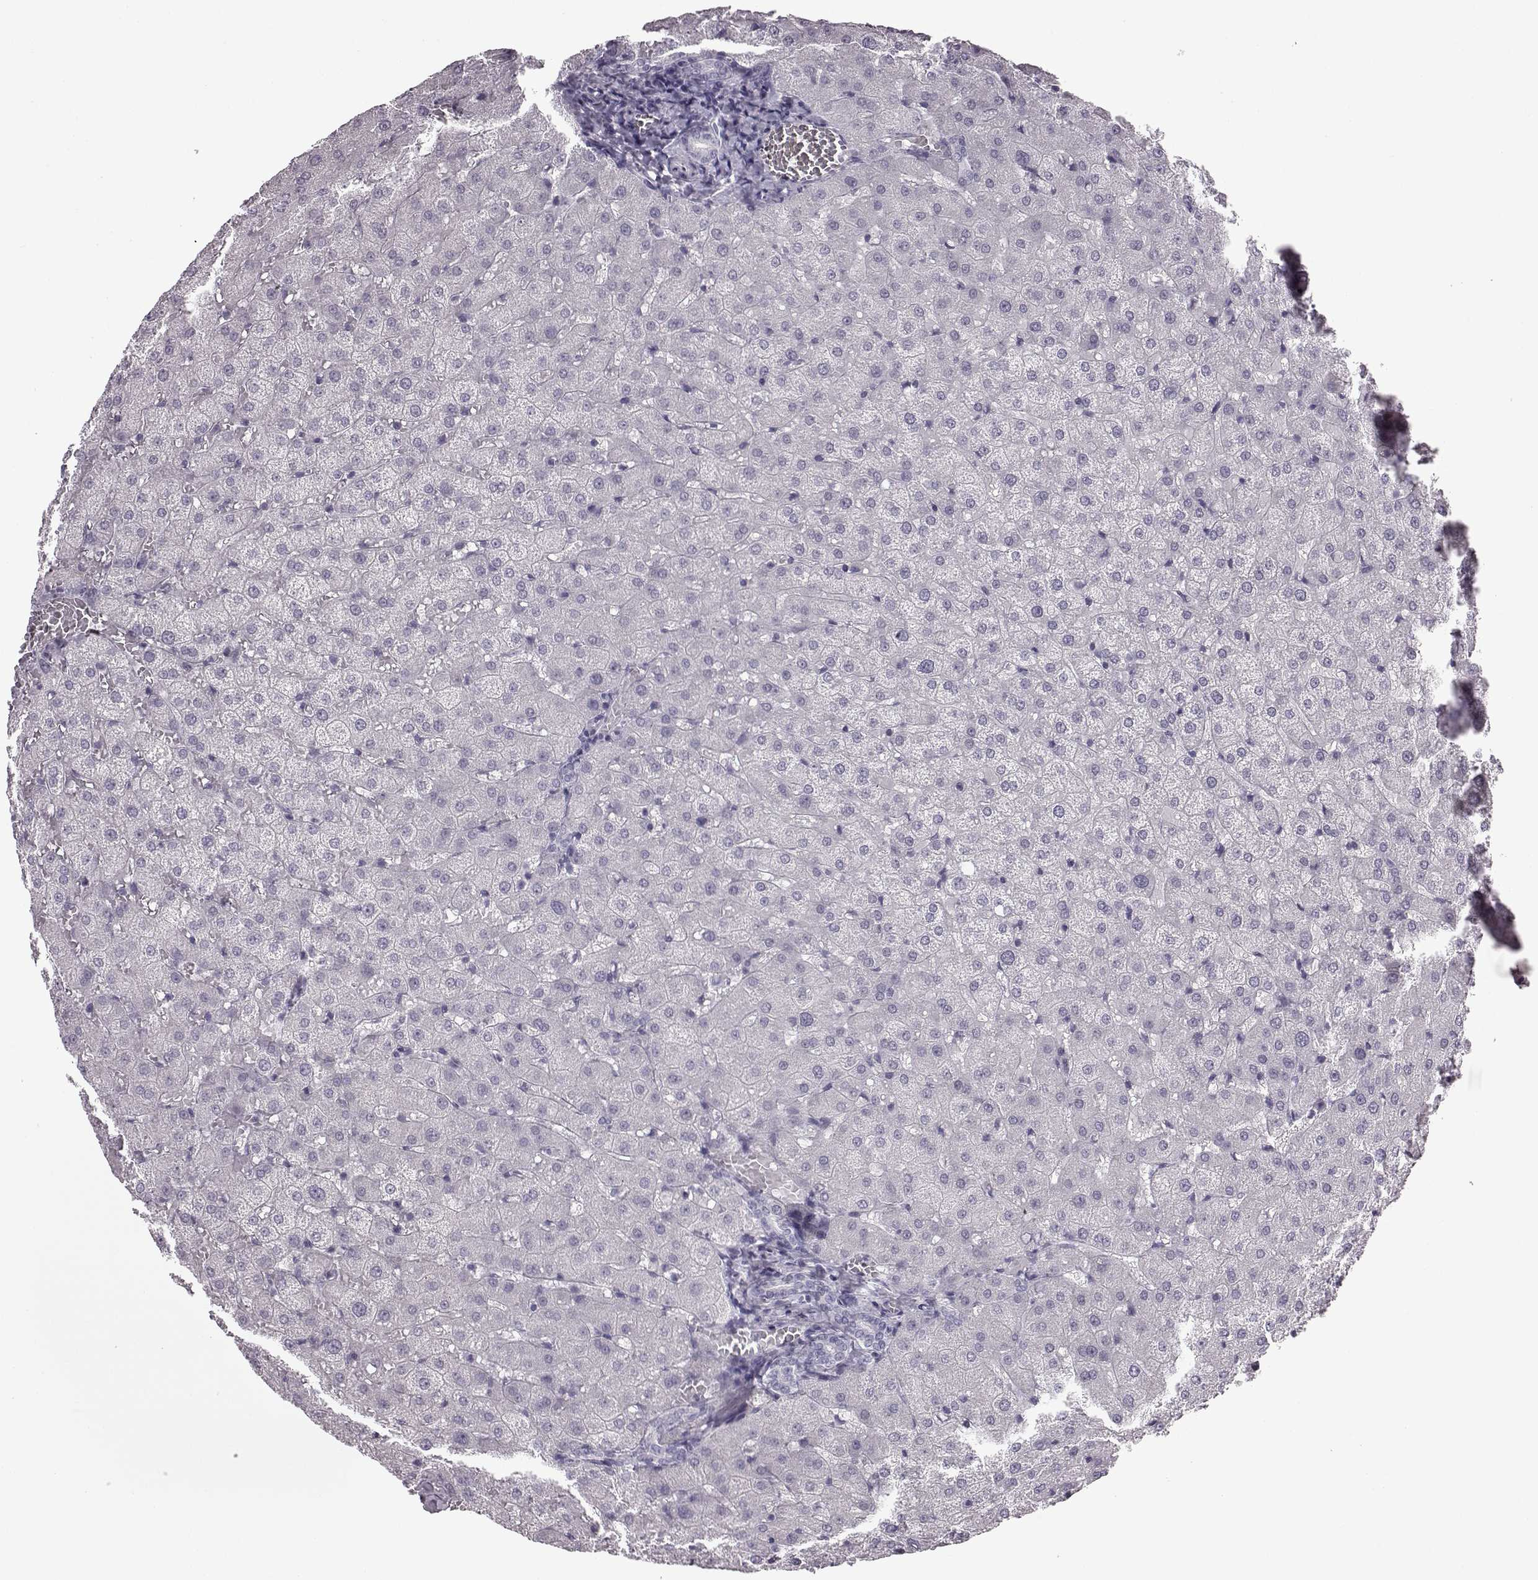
{"staining": {"intensity": "negative", "quantity": "none", "location": "none"}, "tissue": "liver", "cell_type": "Cholangiocytes", "image_type": "normal", "snomed": [{"axis": "morphology", "description": "Normal tissue, NOS"}, {"axis": "topography", "description": "Liver"}], "caption": "Micrograph shows no significant protein staining in cholangiocytes of normal liver. The staining is performed using DAB (3,3'-diaminobenzidine) brown chromogen with nuclei counter-stained in using hematoxylin.", "gene": "SLC28A2", "patient": {"sex": "female", "age": 50}}